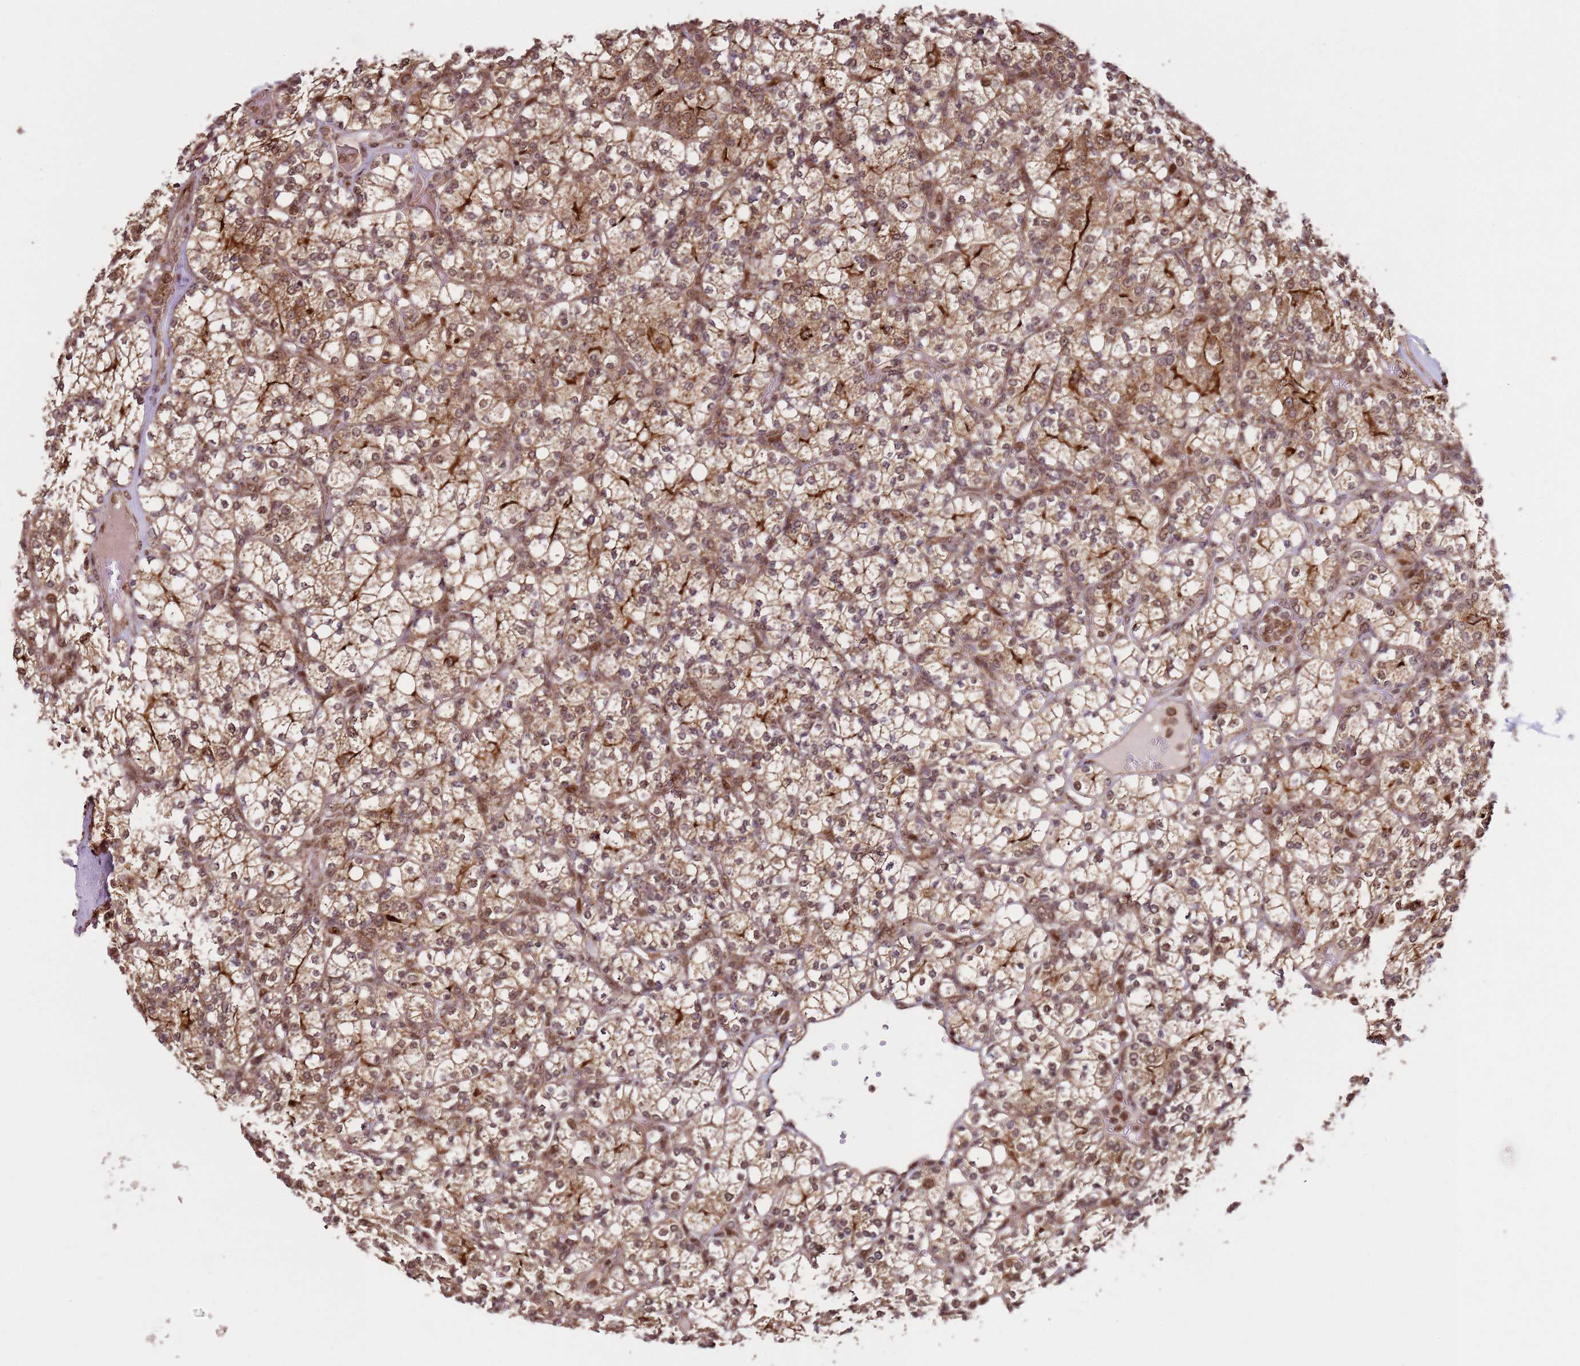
{"staining": {"intensity": "moderate", "quantity": ">75%", "location": "cytoplasmic/membranous,nuclear"}, "tissue": "renal cancer", "cell_type": "Tumor cells", "image_type": "cancer", "snomed": [{"axis": "morphology", "description": "Adenocarcinoma, NOS"}, {"axis": "topography", "description": "Kidney"}], "caption": "Renal cancer (adenocarcinoma) tissue demonstrates moderate cytoplasmic/membranous and nuclear positivity in approximately >75% of tumor cells", "gene": "PEX14", "patient": {"sex": "male", "age": 77}}